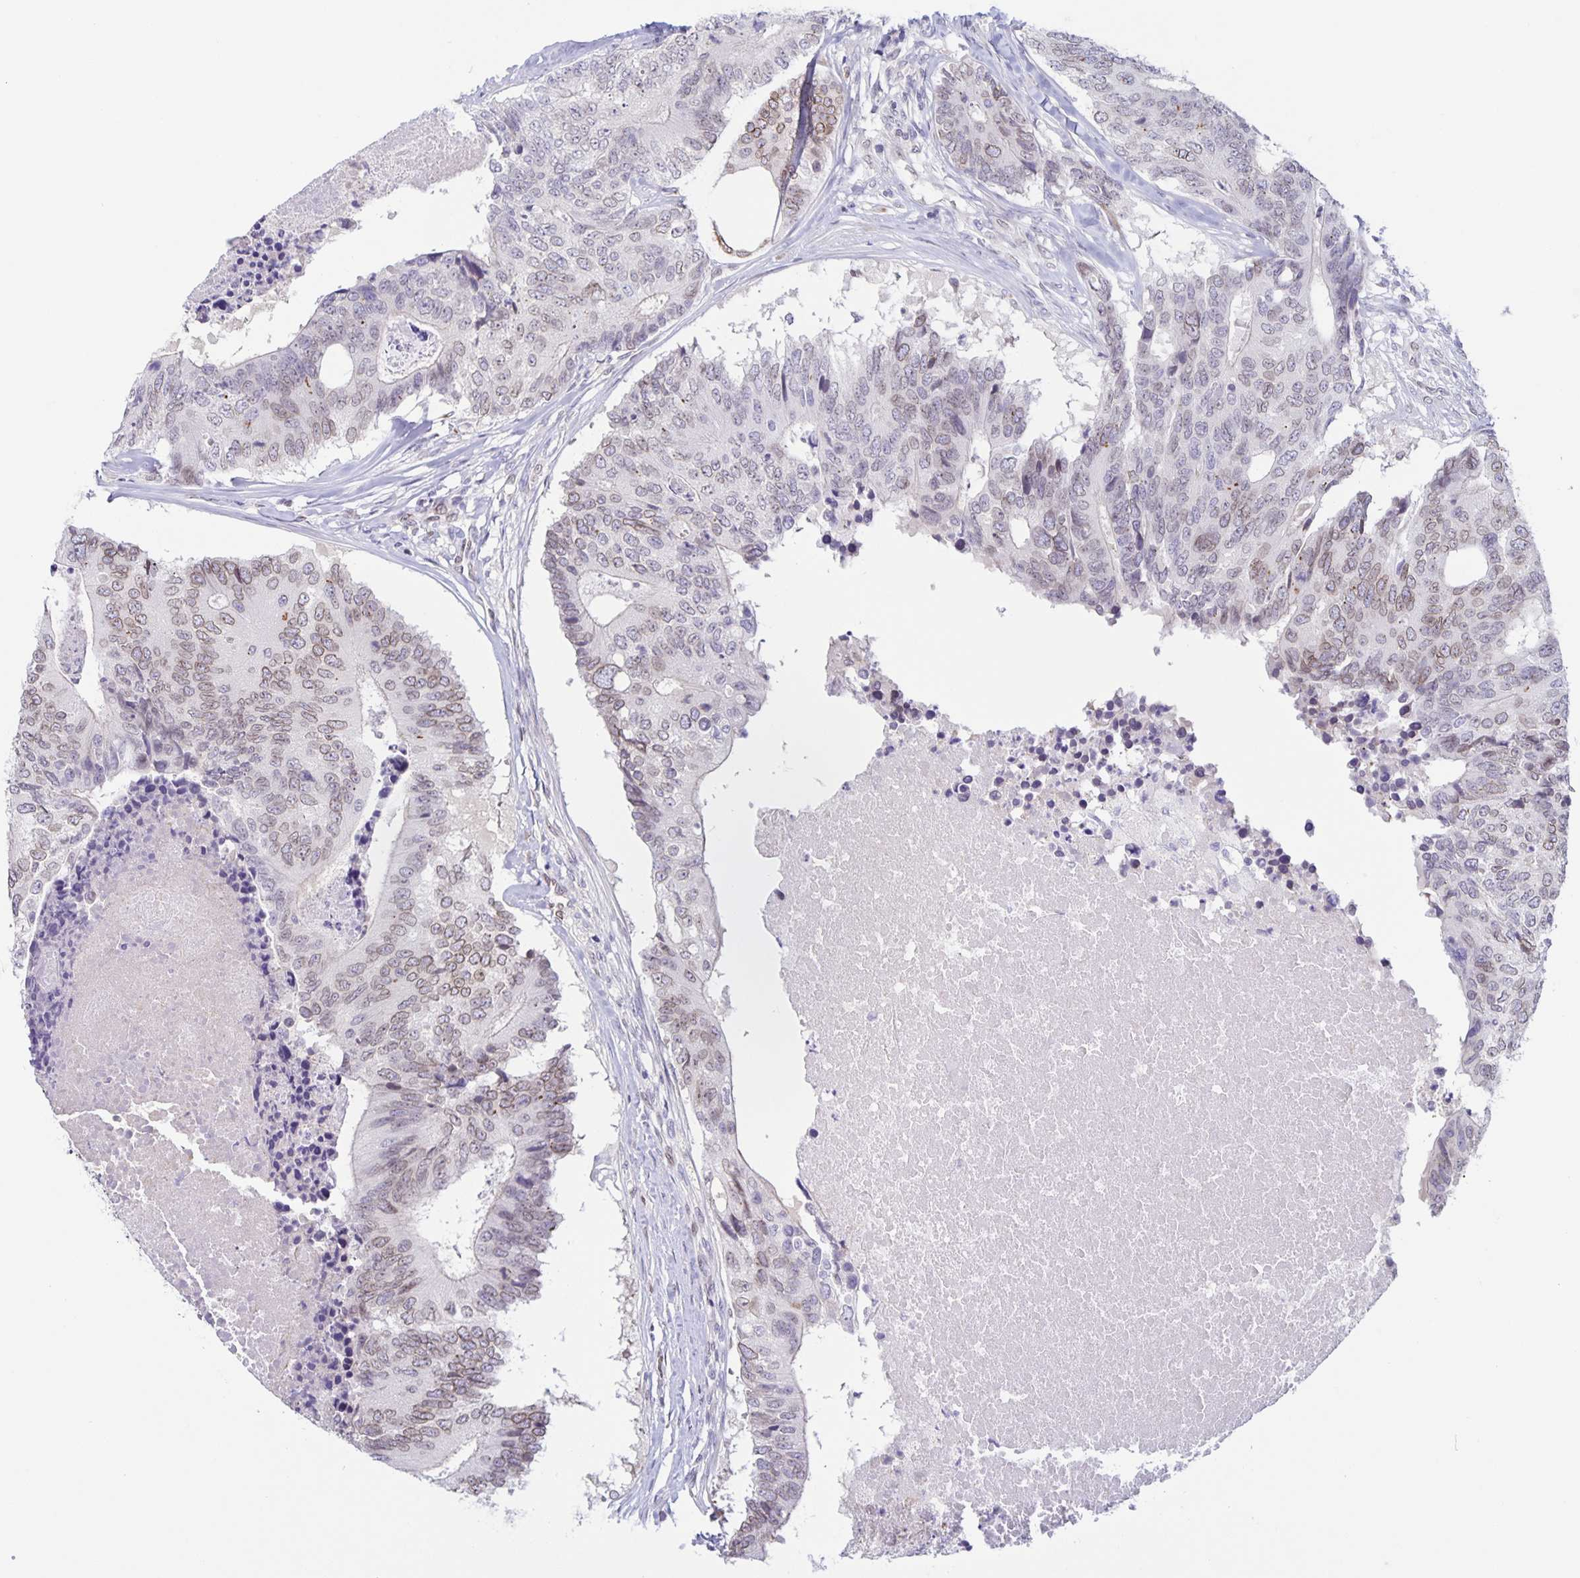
{"staining": {"intensity": "weak", "quantity": "<25%", "location": "cytoplasmic/membranous,nuclear"}, "tissue": "colorectal cancer", "cell_type": "Tumor cells", "image_type": "cancer", "snomed": [{"axis": "morphology", "description": "Adenocarcinoma, NOS"}, {"axis": "topography", "description": "Colon"}], "caption": "Immunohistochemical staining of human colorectal cancer reveals no significant staining in tumor cells. The staining is performed using DAB (3,3'-diaminobenzidine) brown chromogen with nuclei counter-stained in using hematoxylin.", "gene": "SYNE2", "patient": {"sex": "female", "age": 67}}